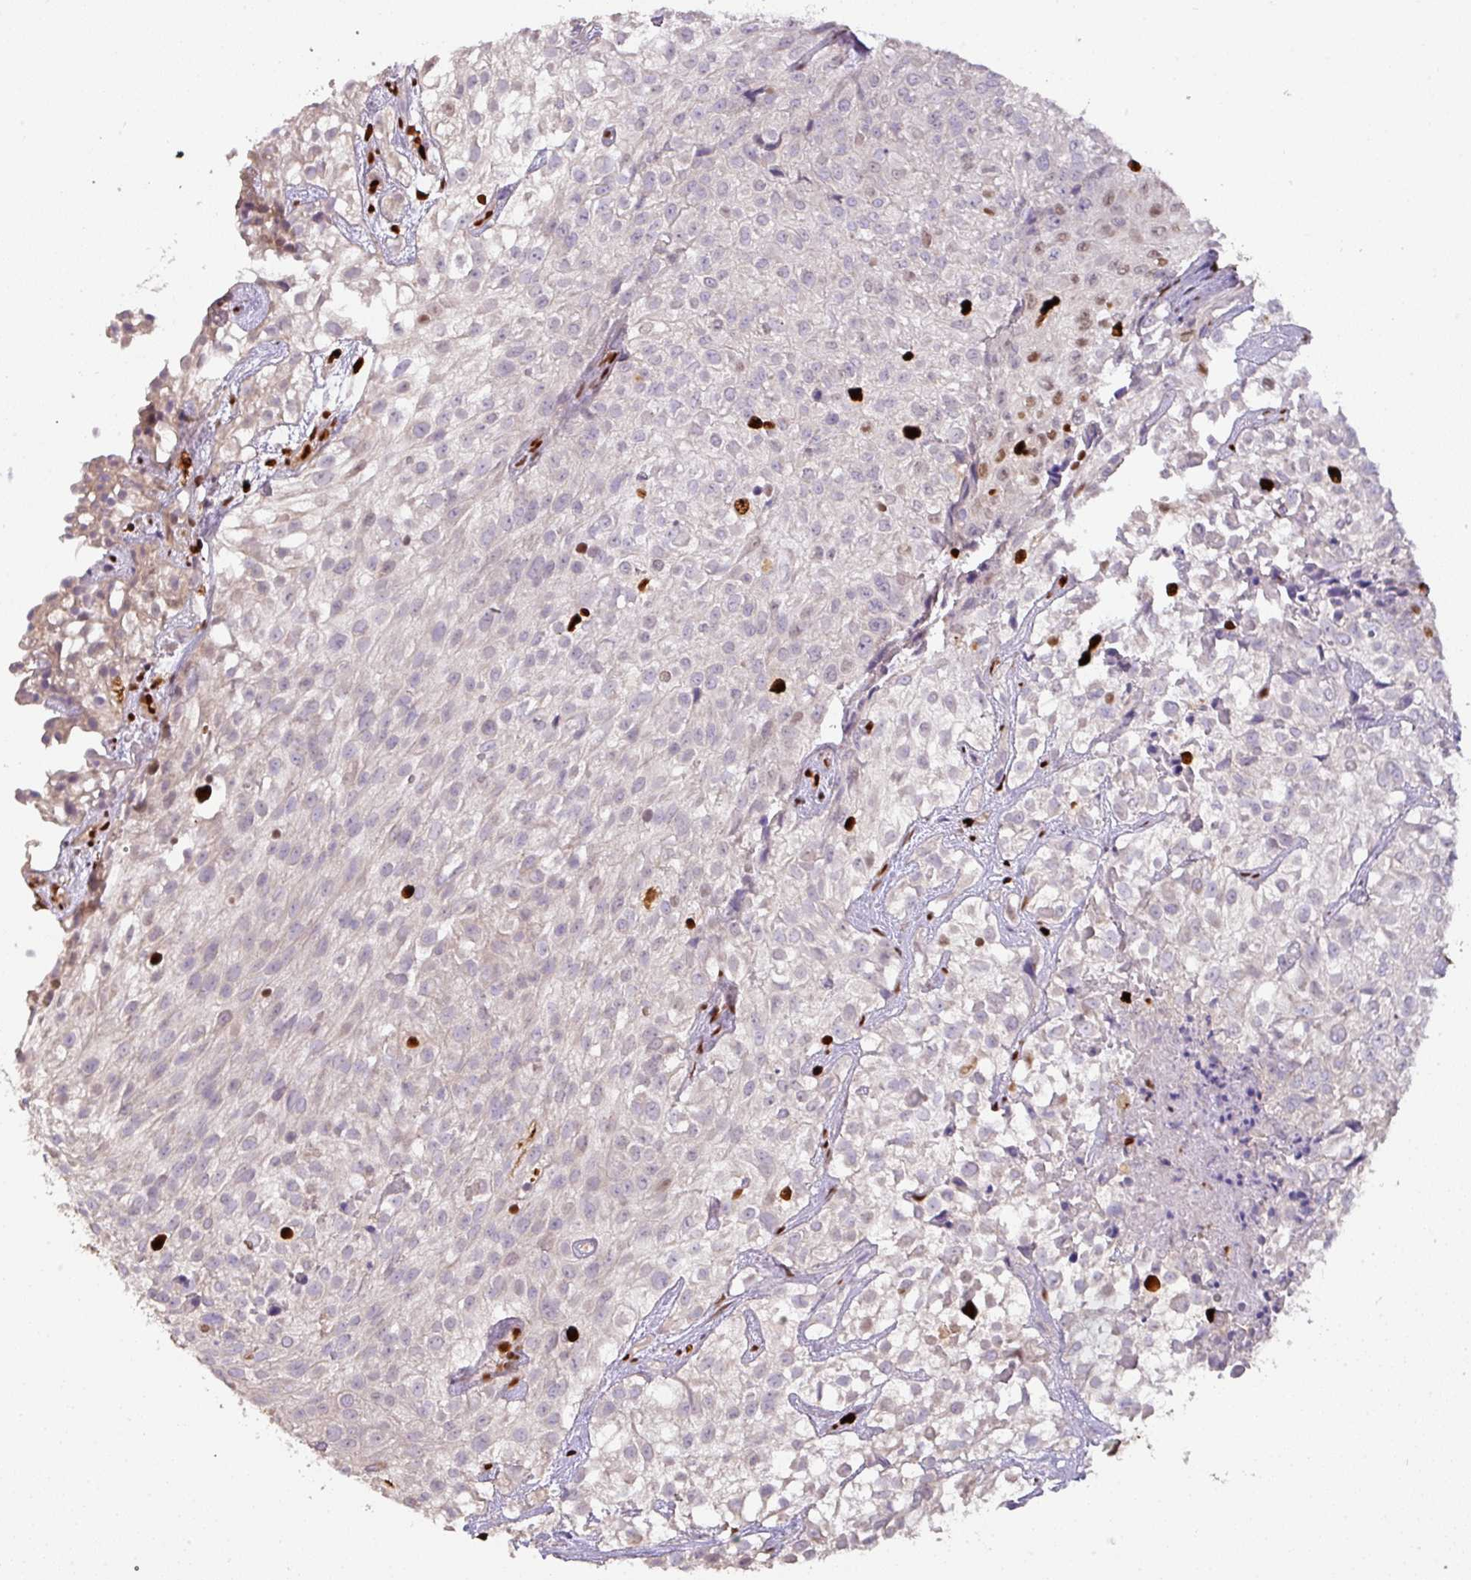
{"staining": {"intensity": "negative", "quantity": "none", "location": "none"}, "tissue": "urothelial cancer", "cell_type": "Tumor cells", "image_type": "cancer", "snomed": [{"axis": "morphology", "description": "Urothelial carcinoma, High grade"}, {"axis": "topography", "description": "Urinary bladder"}], "caption": "The immunohistochemistry (IHC) photomicrograph has no significant expression in tumor cells of urothelial carcinoma (high-grade) tissue. (IHC, brightfield microscopy, high magnification).", "gene": "SAMHD1", "patient": {"sex": "male", "age": 56}}